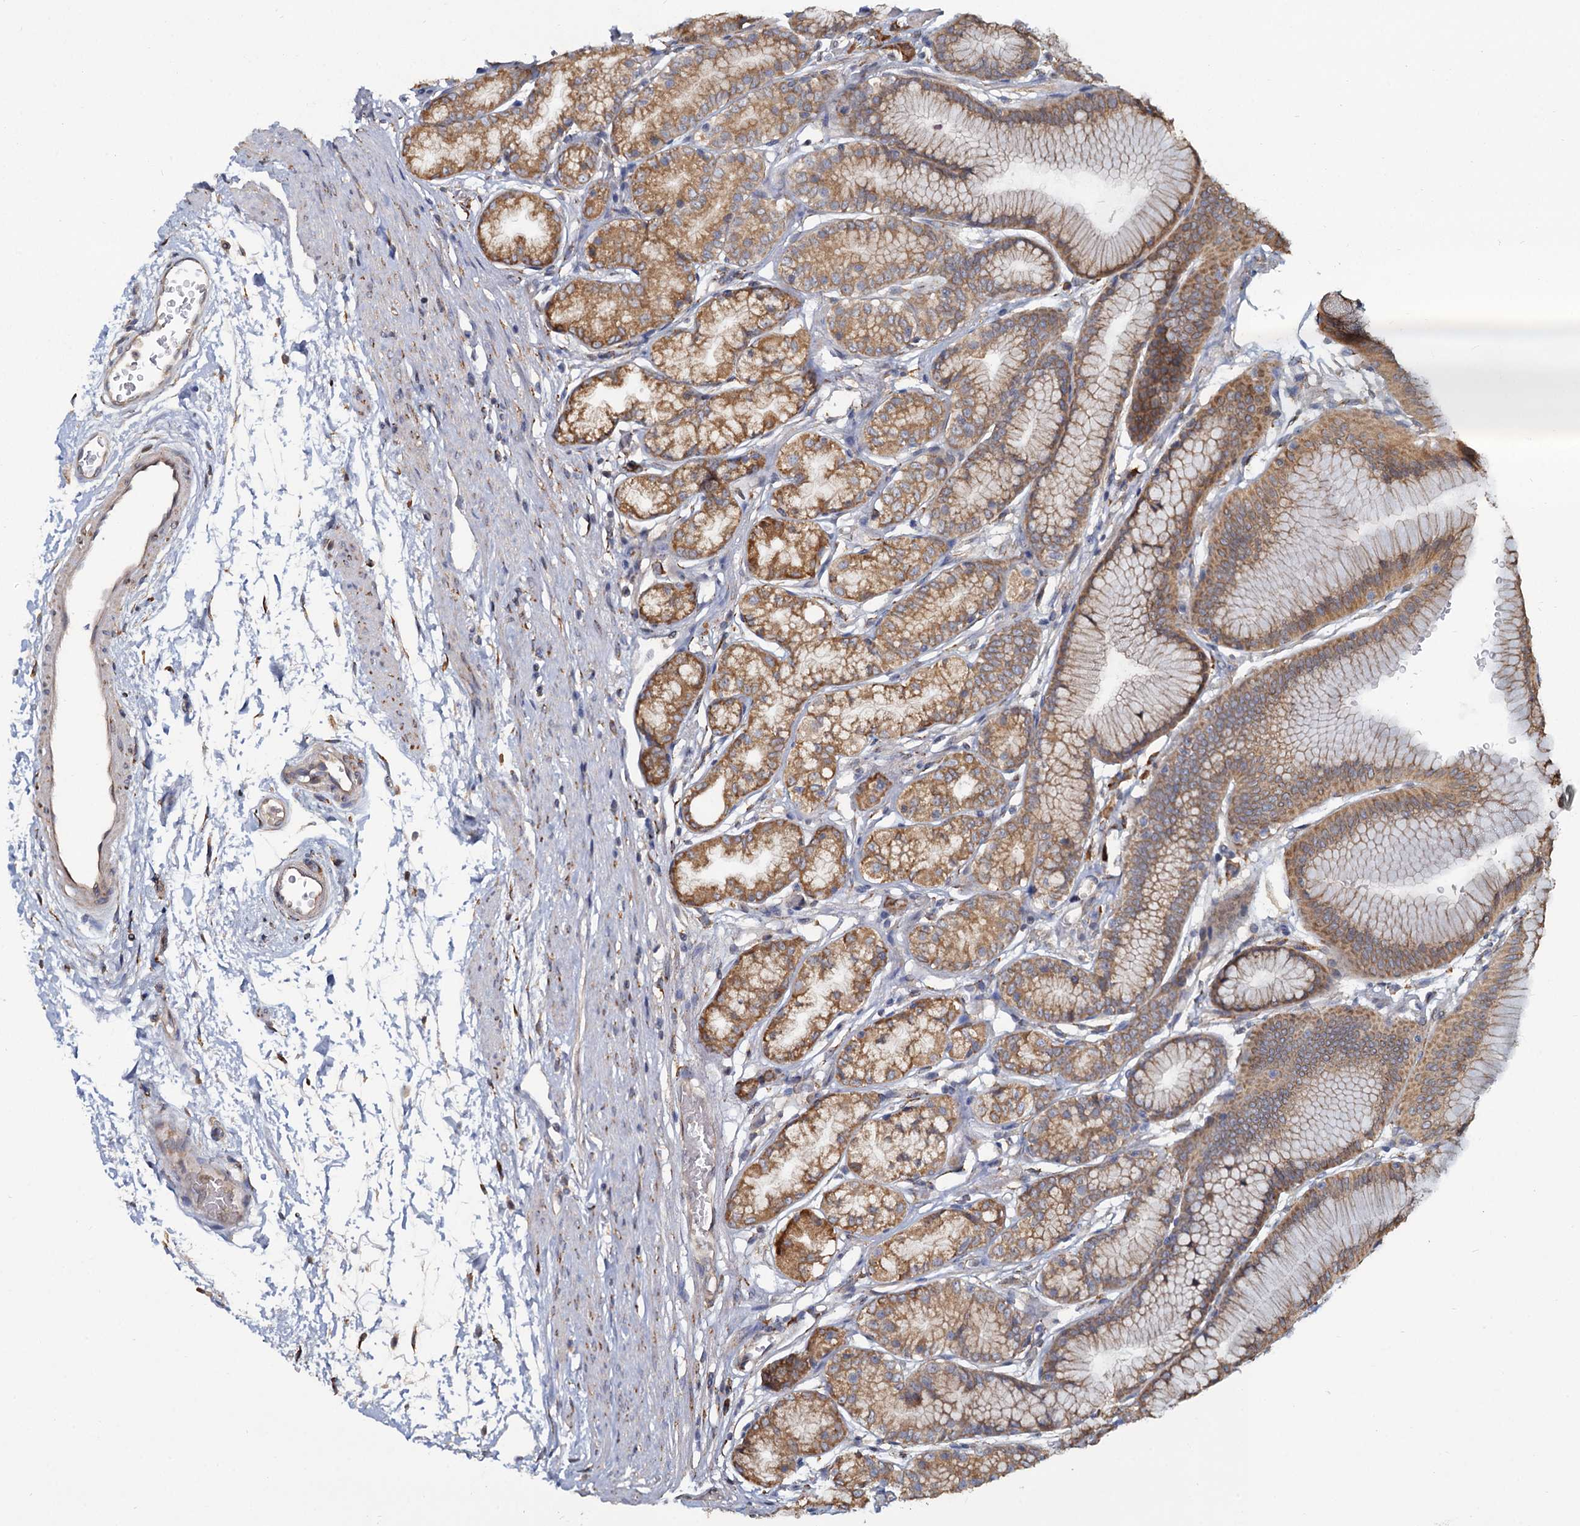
{"staining": {"intensity": "moderate", "quantity": ">75%", "location": "cytoplasmic/membranous"}, "tissue": "stomach", "cell_type": "Glandular cells", "image_type": "normal", "snomed": [{"axis": "morphology", "description": "Normal tissue, NOS"}, {"axis": "morphology", "description": "Adenocarcinoma, NOS"}, {"axis": "morphology", "description": "Adenocarcinoma, High grade"}, {"axis": "topography", "description": "Stomach, upper"}, {"axis": "topography", "description": "Stomach"}], "caption": "Moderate cytoplasmic/membranous positivity for a protein is present in approximately >75% of glandular cells of unremarkable stomach using immunohistochemistry.", "gene": "LRRC51", "patient": {"sex": "female", "age": 65}}